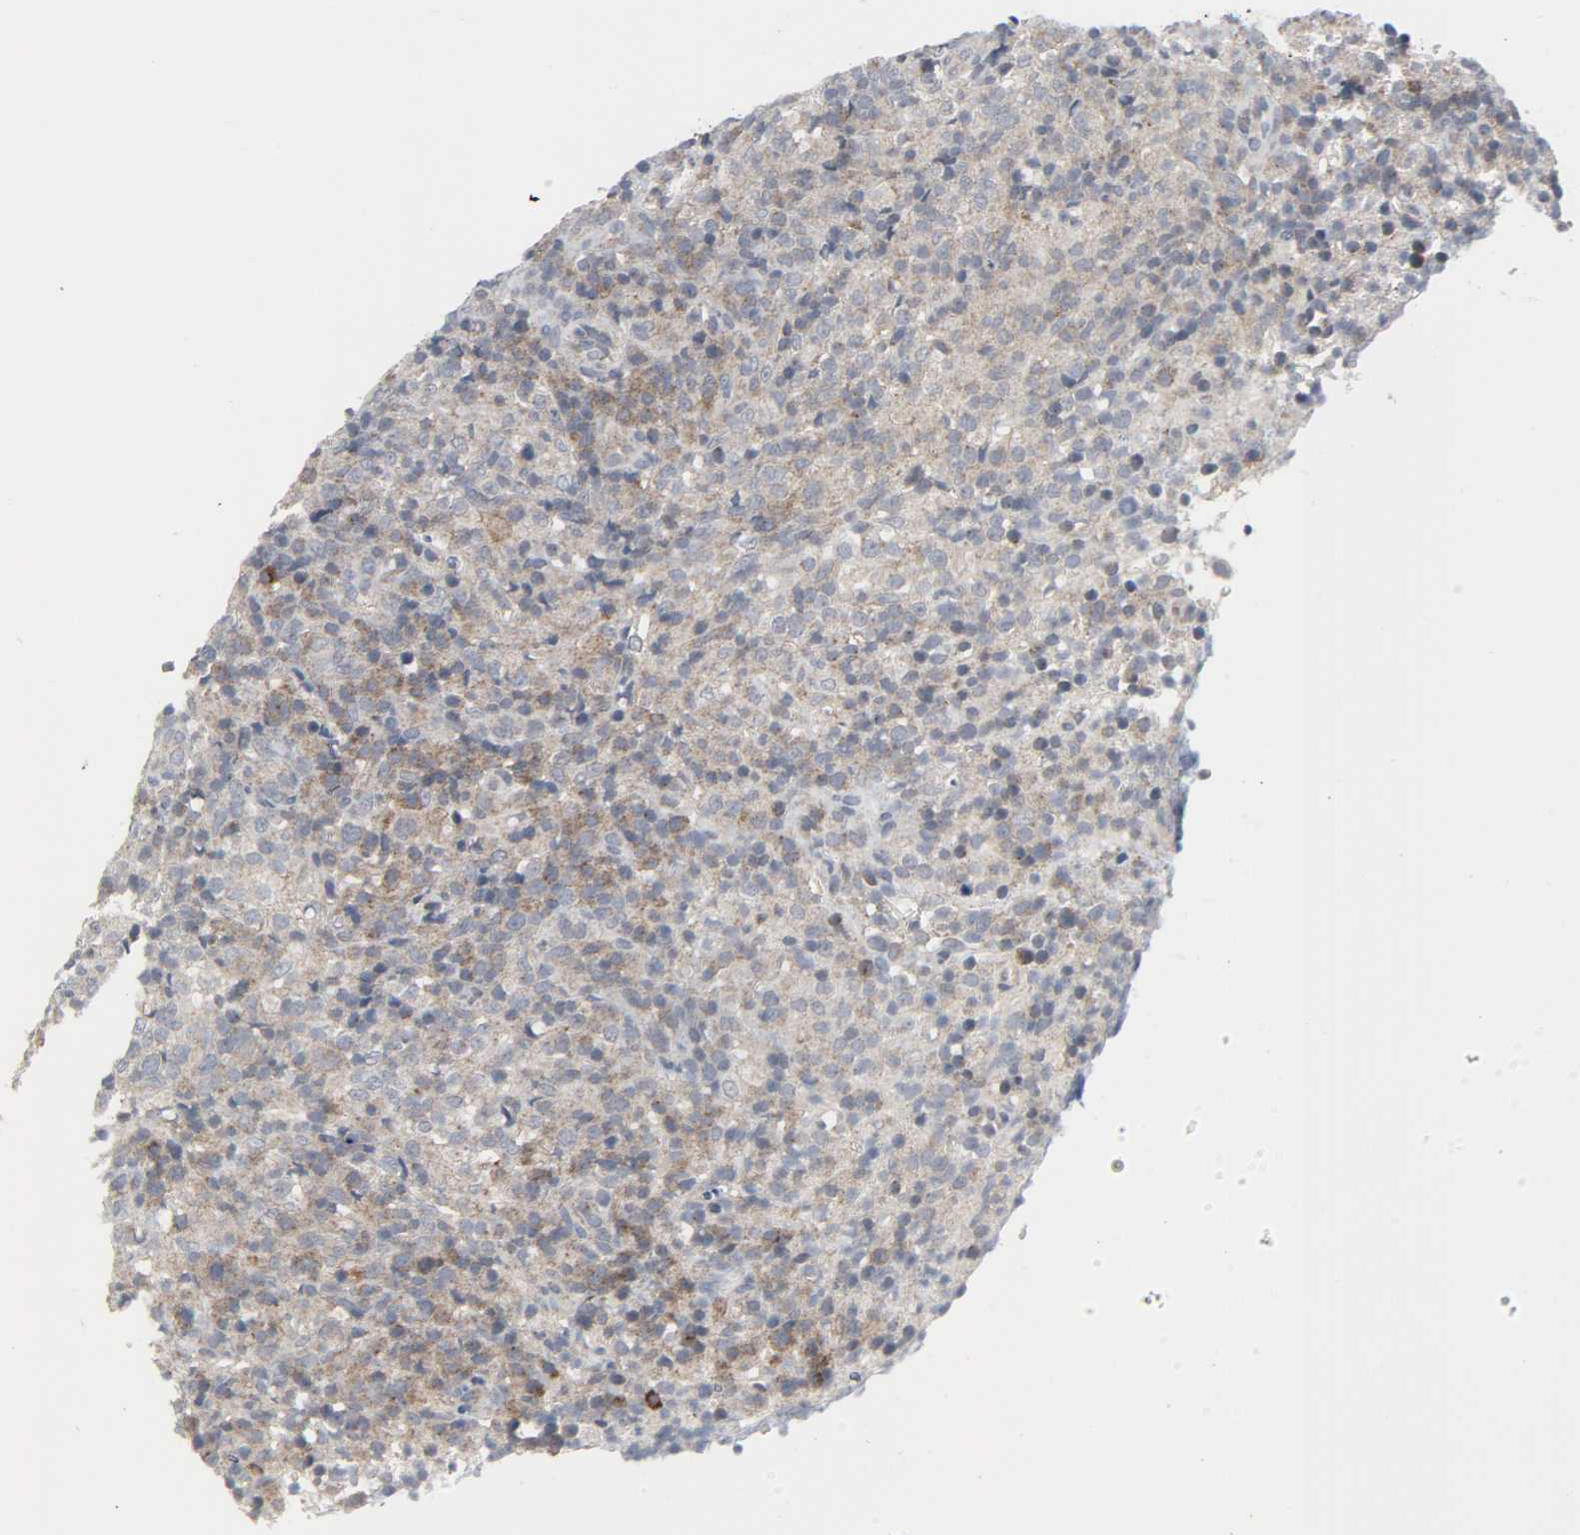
{"staining": {"intensity": "moderate", "quantity": ">75%", "location": "cytoplasmic/membranous"}, "tissue": "lymphoma", "cell_type": "Tumor cells", "image_type": "cancer", "snomed": [{"axis": "morphology", "description": "Malignant lymphoma, non-Hodgkin's type, High grade"}, {"axis": "topography", "description": "Lymph node"}], "caption": "Protein expression analysis of human lymphoma reveals moderate cytoplasmic/membranous expression in about >75% of tumor cells.", "gene": "CLIP1", "patient": {"sex": "female", "age": 76}}